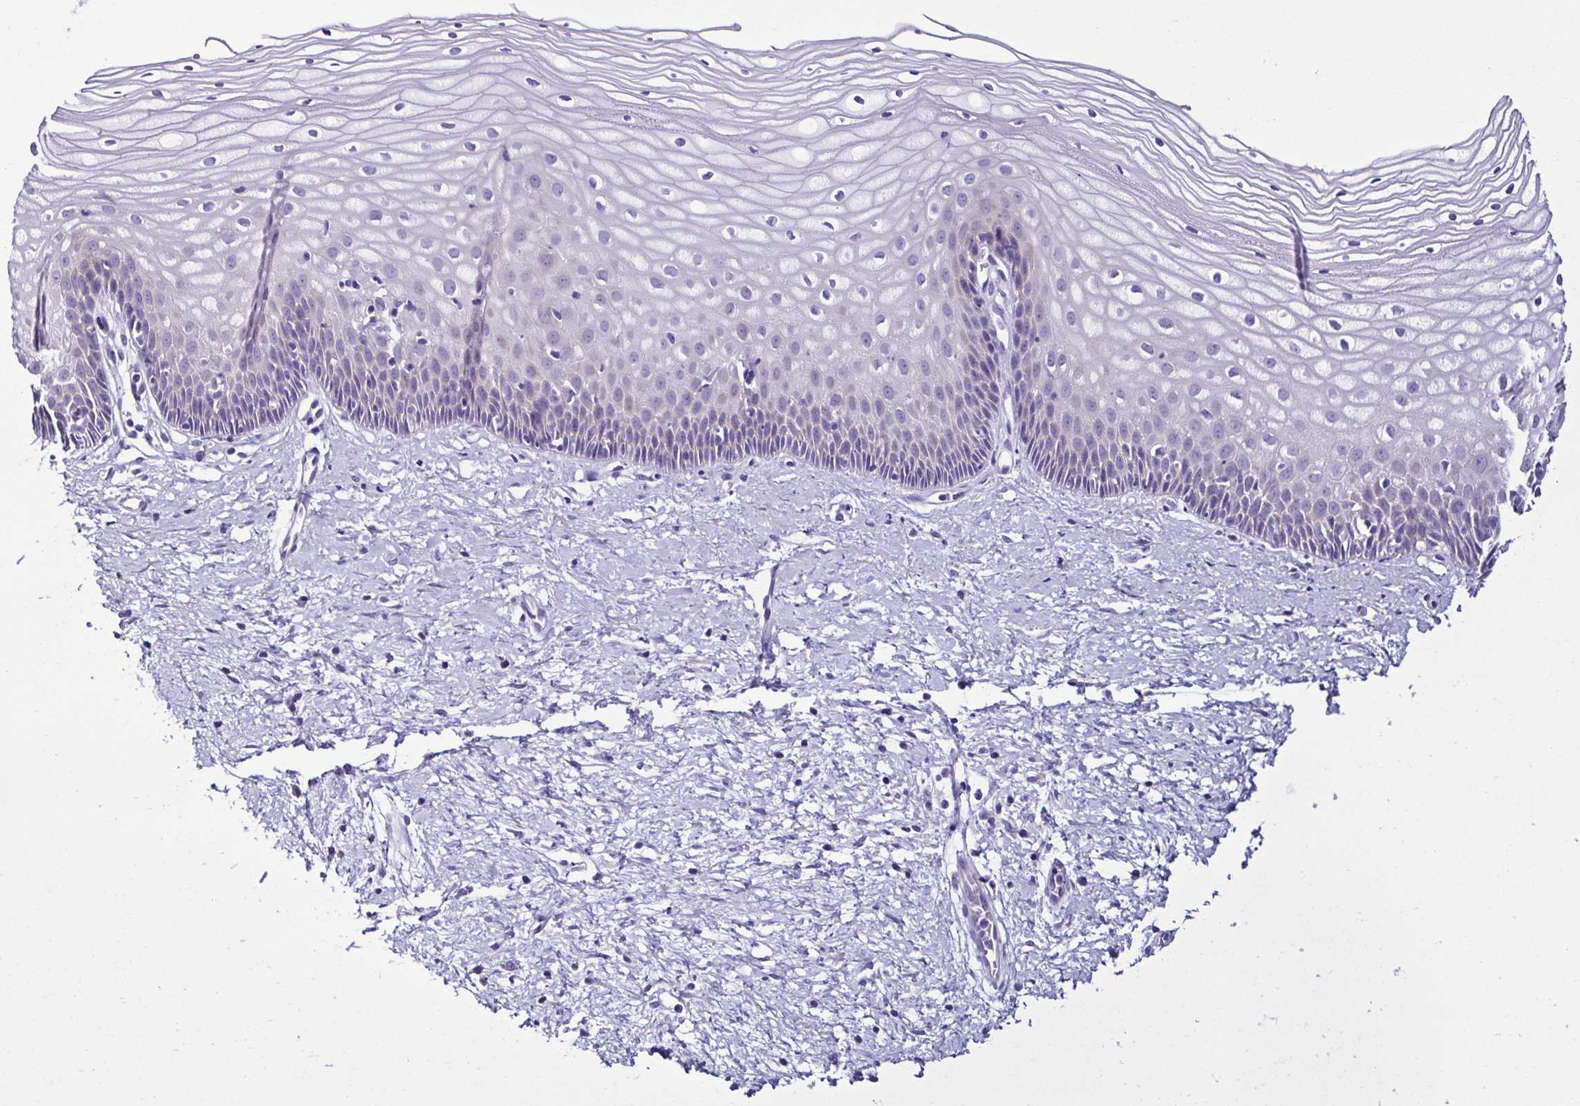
{"staining": {"intensity": "negative", "quantity": "none", "location": "none"}, "tissue": "cervix", "cell_type": "Glandular cells", "image_type": "normal", "snomed": [{"axis": "morphology", "description": "Normal tissue, NOS"}, {"axis": "topography", "description": "Cervix"}], "caption": "Glandular cells show no significant expression in normal cervix. (Stains: DAB (3,3'-diaminobenzidine) immunohistochemistry (IHC) with hematoxylin counter stain, Microscopy: brightfield microscopy at high magnification).", "gene": "SRL", "patient": {"sex": "female", "age": 36}}